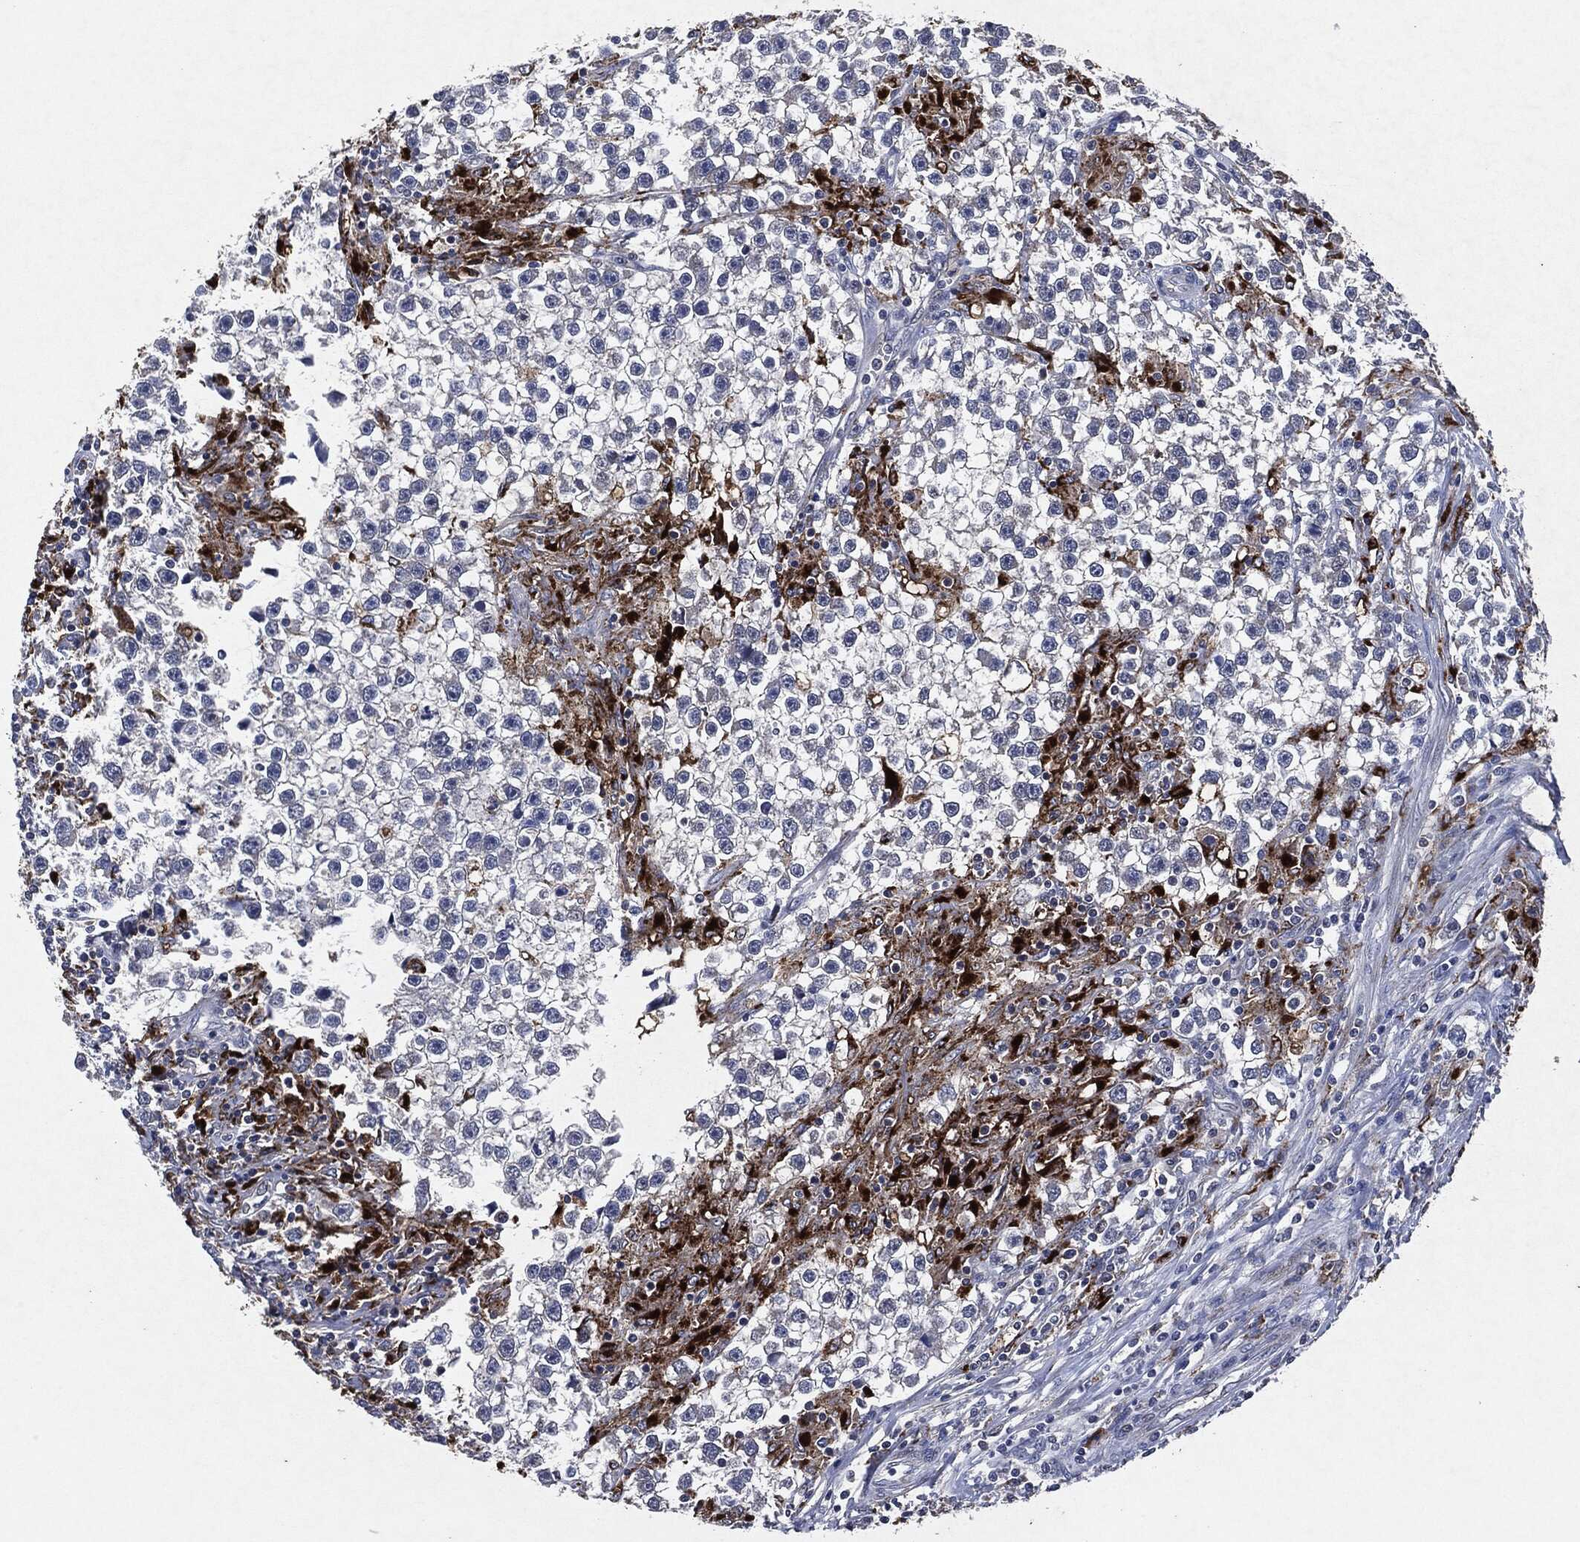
{"staining": {"intensity": "negative", "quantity": "none", "location": "none"}, "tissue": "testis cancer", "cell_type": "Tumor cells", "image_type": "cancer", "snomed": [{"axis": "morphology", "description": "Seminoma, NOS"}, {"axis": "topography", "description": "Testis"}], "caption": "High magnification brightfield microscopy of testis seminoma stained with DAB (brown) and counterstained with hematoxylin (blue): tumor cells show no significant positivity.", "gene": "SLC31A2", "patient": {"sex": "male", "age": 59}}